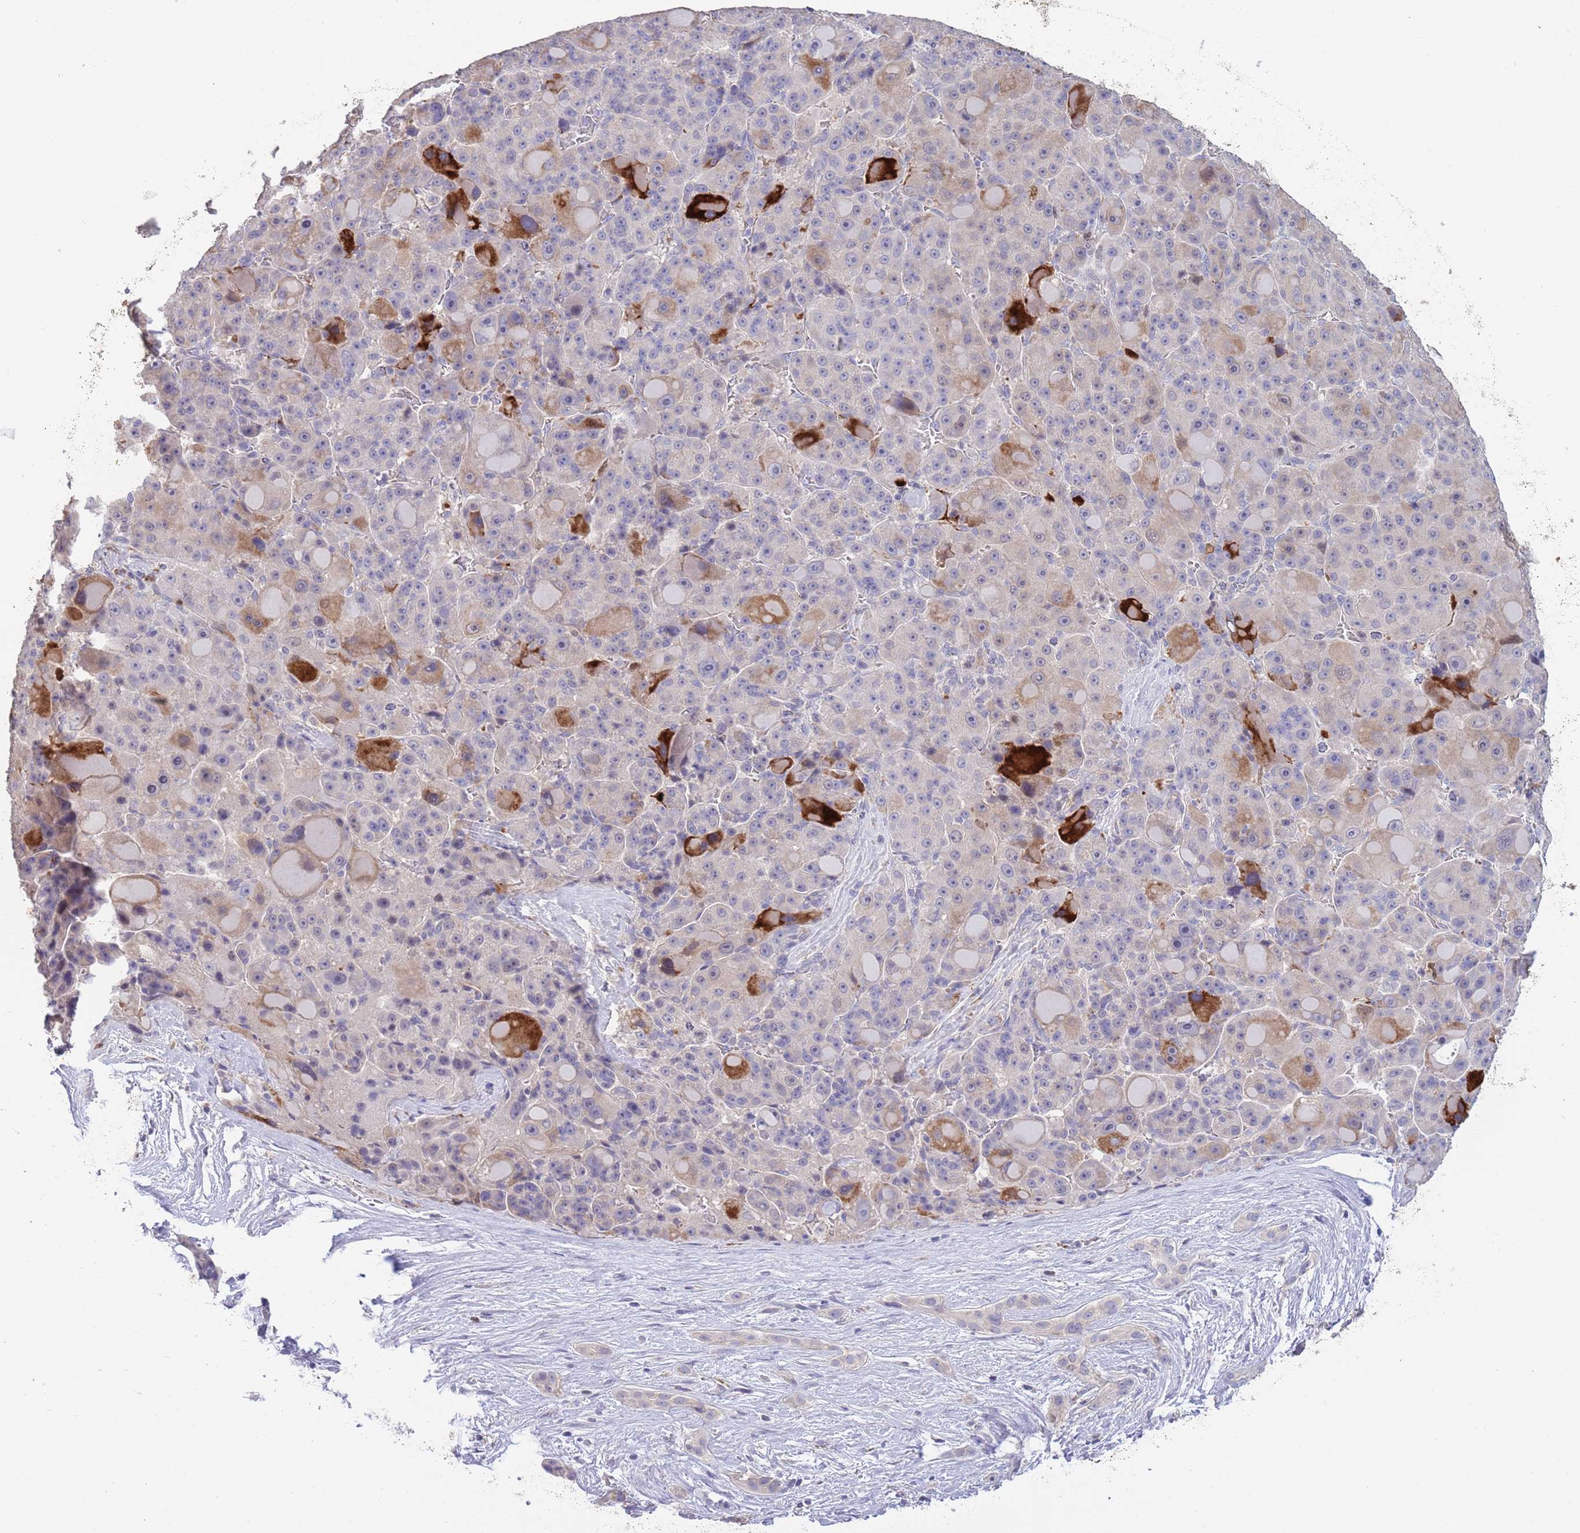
{"staining": {"intensity": "strong", "quantity": "<25%", "location": "cytoplasmic/membranous"}, "tissue": "liver cancer", "cell_type": "Tumor cells", "image_type": "cancer", "snomed": [{"axis": "morphology", "description": "Carcinoma, Hepatocellular, NOS"}, {"axis": "topography", "description": "Liver"}], "caption": "Tumor cells exhibit medium levels of strong cytoplasmic/membranous staining in approximately <25% of cells in human hepatocellular carcinoma (liver).", "gene": "PIMREG", "patient": {"sex": "male", "age": 76}}